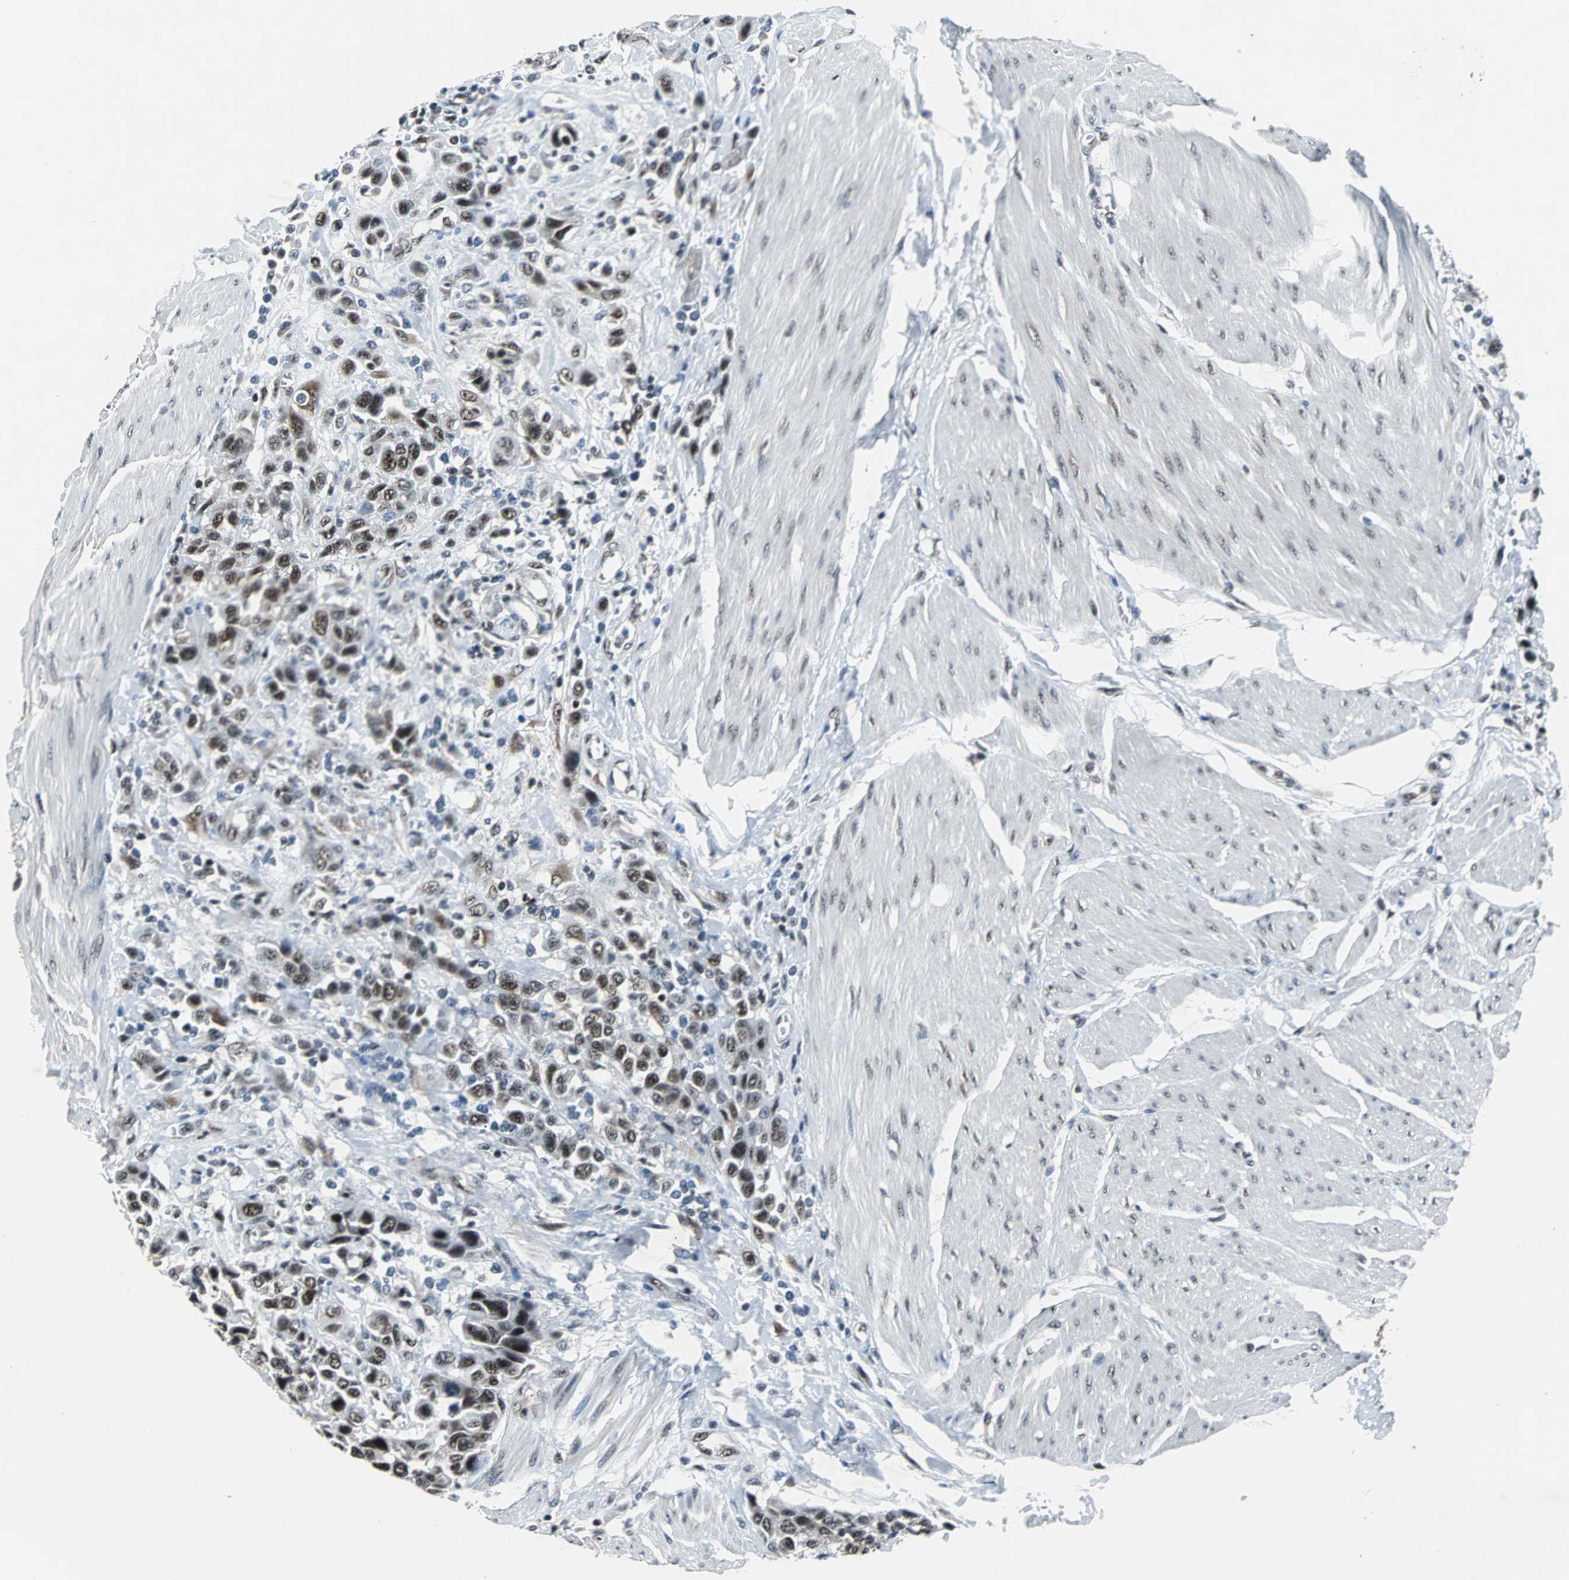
{"staining": {"intensity": "moderate", "quantity": "25%-75%", "location": "nuclear"}, "tissue": "urothelial cancer", "cell_type": "Tumor cells", "image_type": "cancer", "snomed": [{"axis": "morphology", "description": "Urothelial carcinoma, High grade"}, {"axis": "topography", "description": "Urinary bladder"}], "caption": "DAB (3,3'-diaminobenzidine) immunohistochemical staining of high-grade urothelial carcinoma displays moderate nuclear protein positivity in approximately 25%-75% of tumor cells.", "gene": "USP28", "patient": {"sex": "male", "age": 50}}